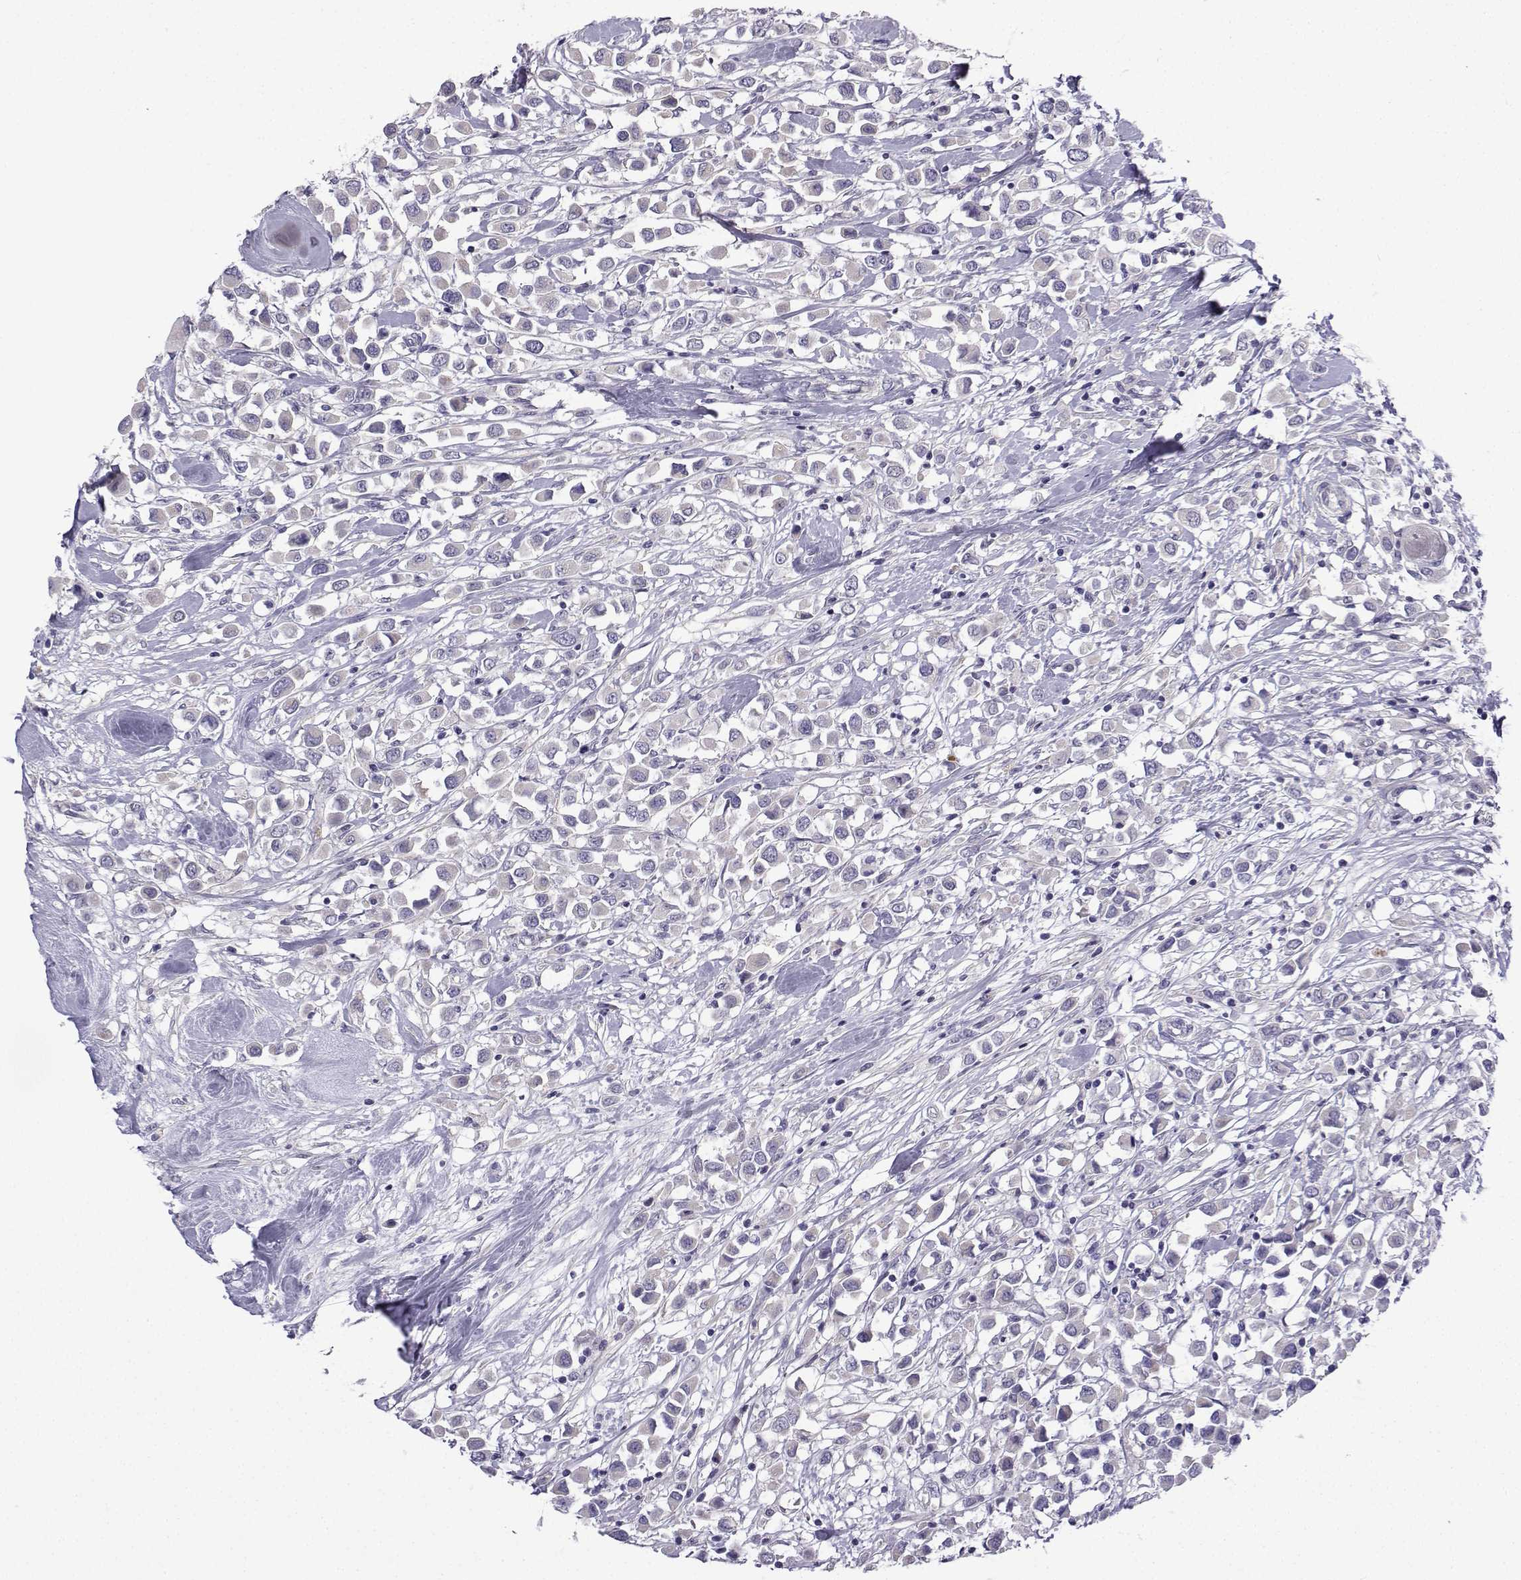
{"staining": {"intensity": "negative", "quantity": "none", "location": "none"}, "tissue": "breast cancer", "cell_type": "Tumor cells", "image_type": "cancer", "snomed": [{"axis": "morphology", "description": "Duct carcinoma"}, {"axis": "topography", "description": "Breast"}], "caption": "Immunohistochemistry (IHC) image of invasive ductal carcinoma (breast) stained for a protein (brown), which demonstrates no expression in tumor cells.", "gene": "SPACA7", "patient": {"sex": "female", "age": 61}}